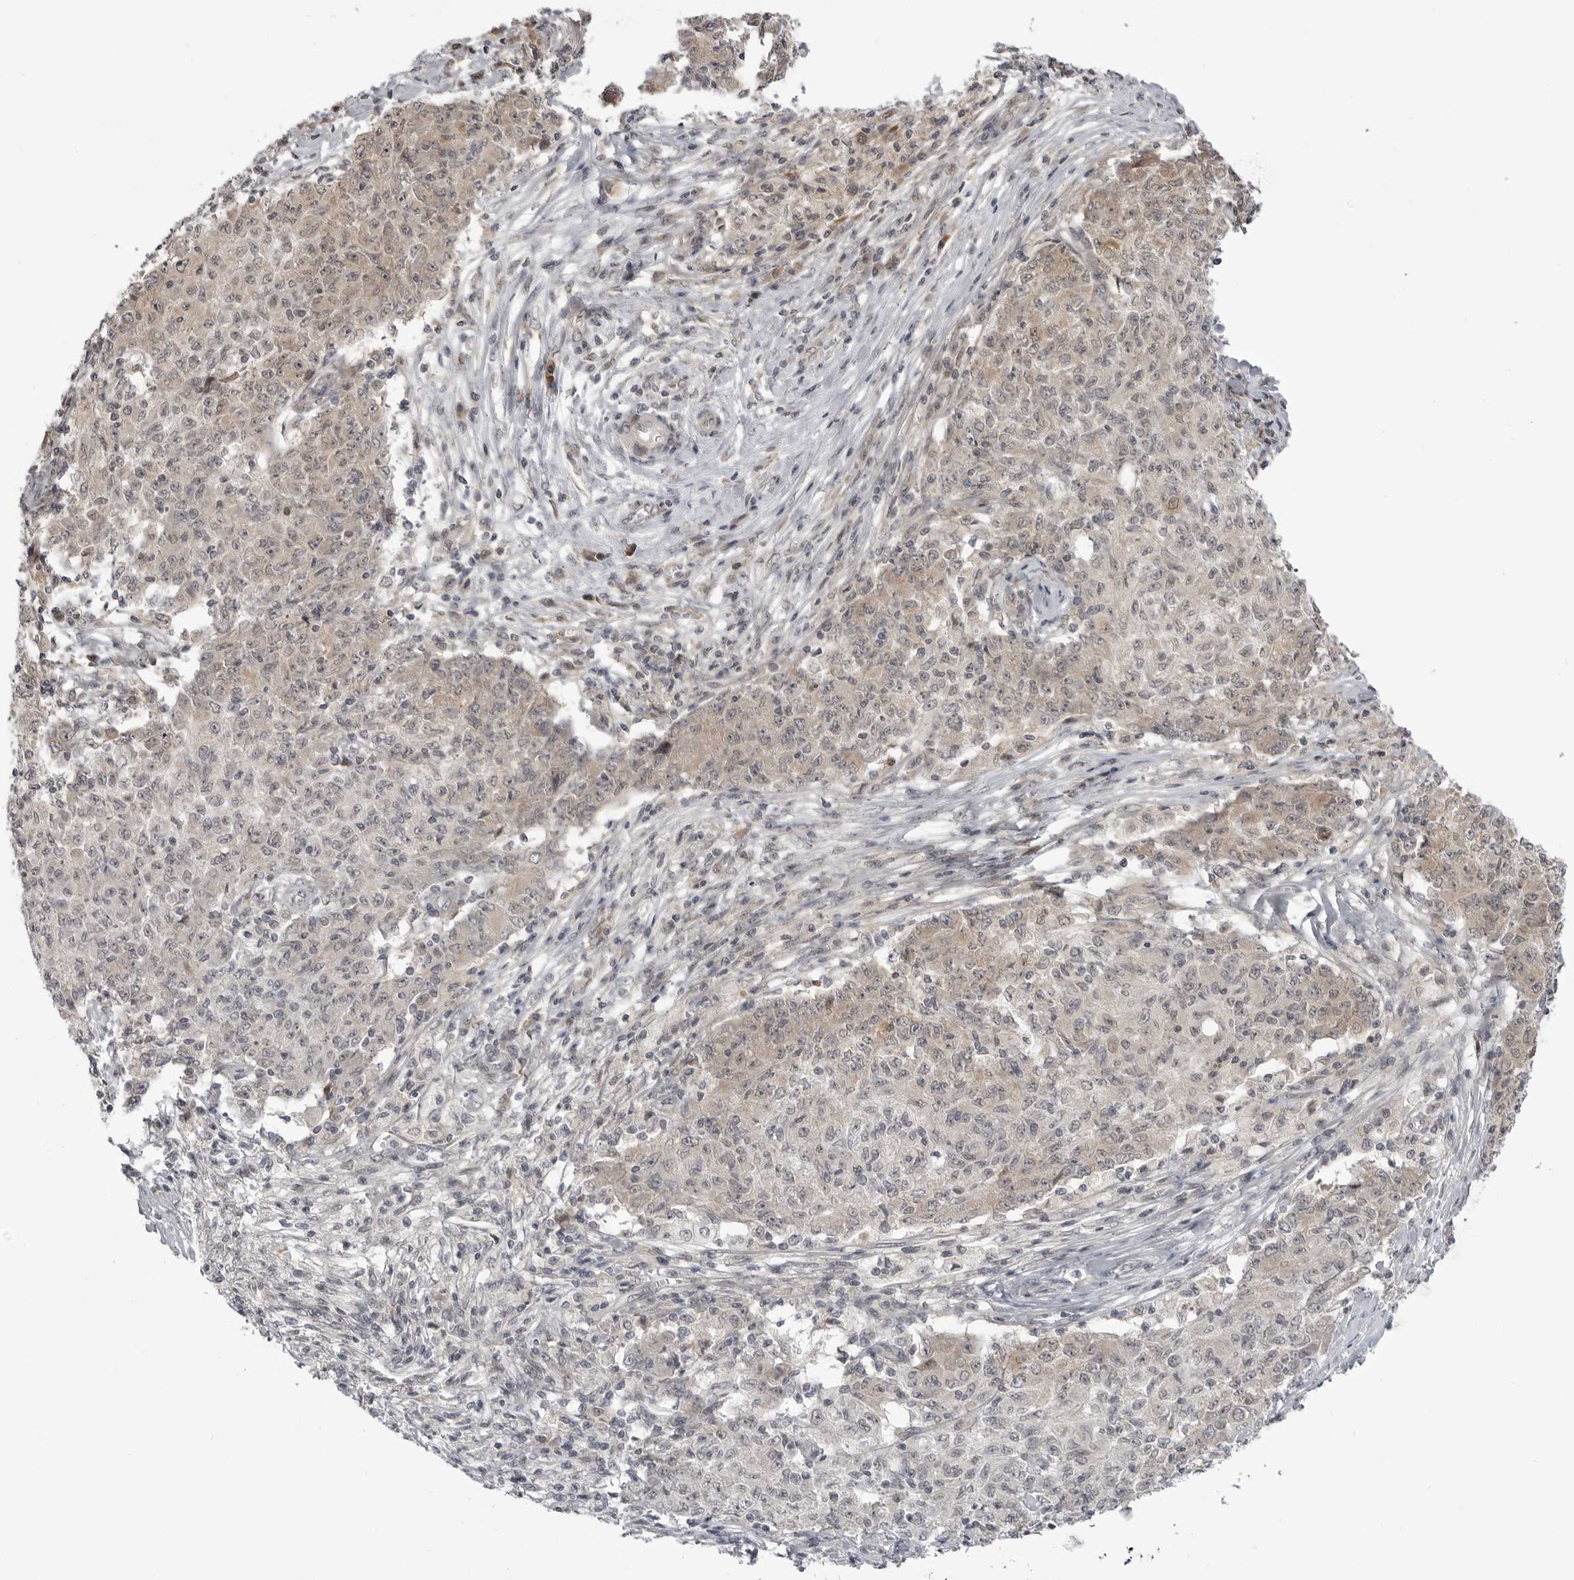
{"staining": {"intensity": "weak", "quantity": "<25%", "location": "cytoplasmic/membranous"}, "tissue": "ovarian cancer", "cell_type": "Tumor cells", "image_type": "cancer", "snomed": [{"axis": "morphology", "description": "Carcinoma, endometroid"}, {"axis": "topography", "description": "Ovary"}], "caption": "Tumor cells show no significant protein staining in ovarian cancer (endometroid carcinoma). The staining is performed using DAB brown chromogen with nuclei counter-stained in using hematoxylin.", "gene": "PTK2B", "patient": {"sex": "female", "age": 42}}